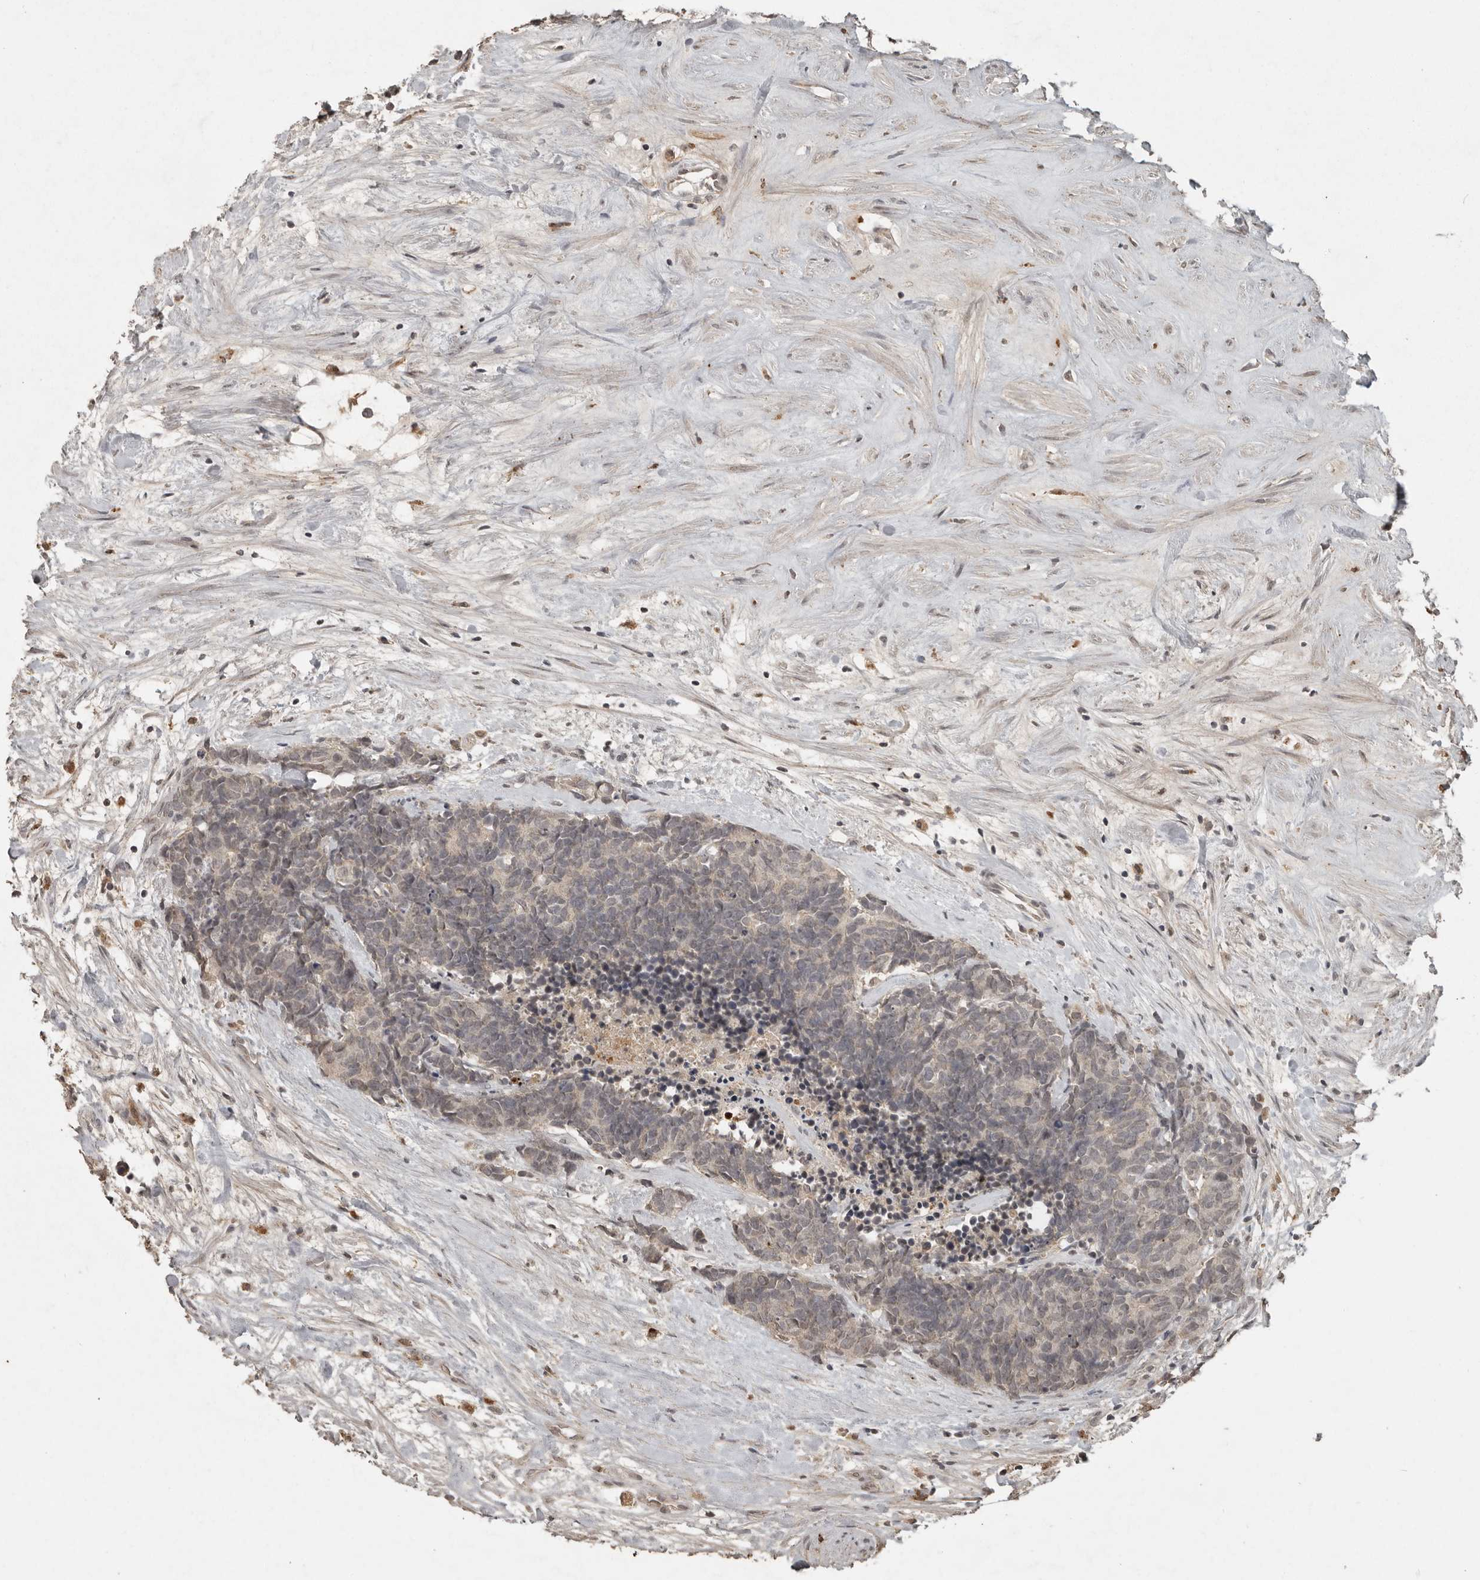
{"staining": {"intensity": "negative", "quantity": "none", "location": "none"}, "tissue": "carcinoid", "cell_type": "Tumor cells", "image_type": "cancer", "snomed": [{"axis": "morphology", "description": "Carcinoma, NOS"}, {"axis": "morphology", "description": "Carcinoid, malignant, NOS"}, {"axis": "topography", "description": "Urinary bladder"}], "caption": "Tumor cells are negative for protein expression in human malignant carcinoid.", "gene": "CTF1", "patient": {"sex": "male", "age": 57}}